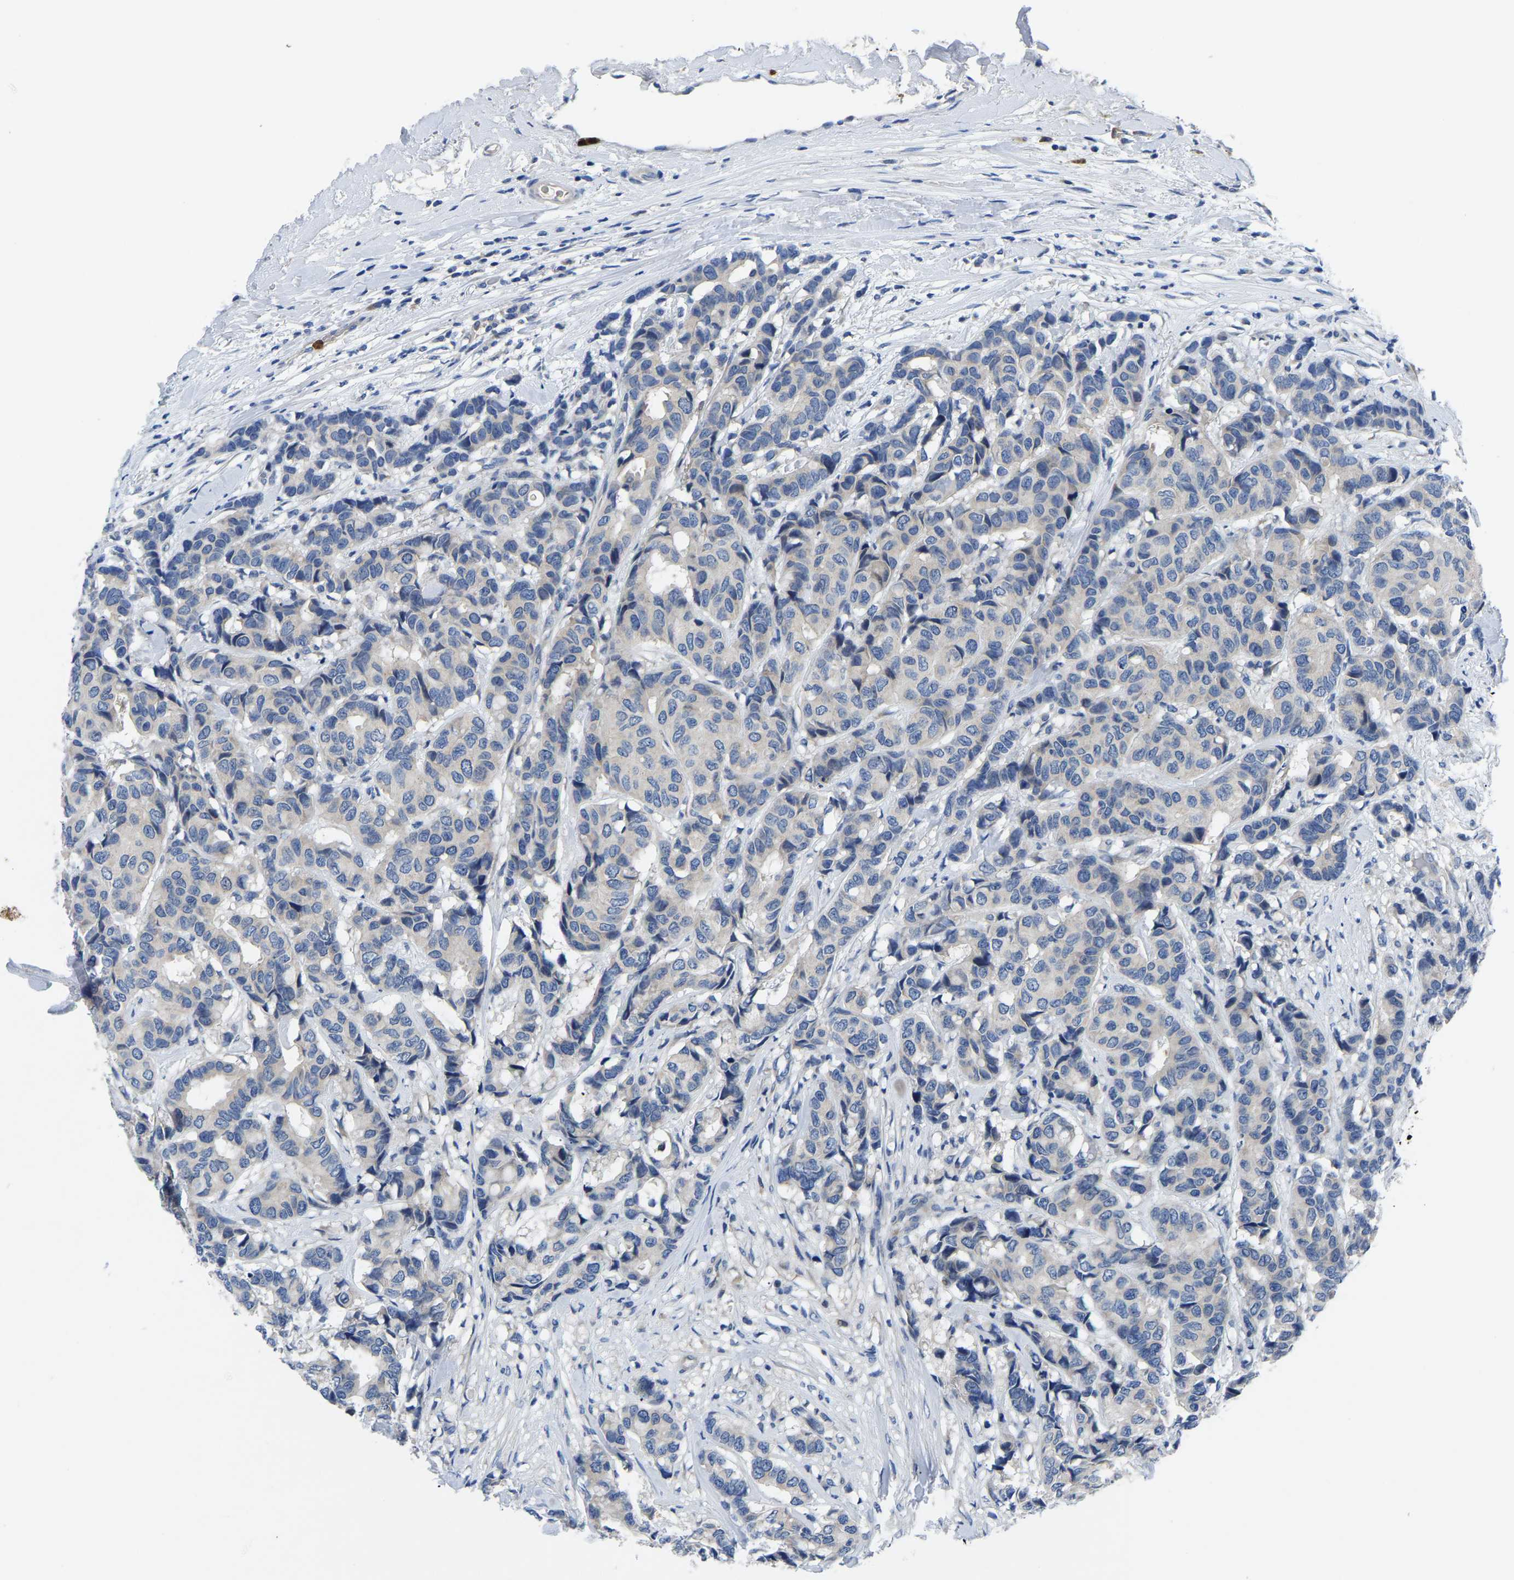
{"staining": {"intensity": "negative", "quantity": "none", "location": "none"}, "tissue": "breast cancer", "cell_type": "Tumor cells", "image_type": "cancer", "snomed": [{"axis": "morphology", "description": "Duct carcinoma"}, {"axis": "topography", "description": "Breast"}], "caption": "Breast cancer (invasive ductal carcinoma) stained for a protein using IHC displays no expression tumor cells.", "gene": "TOR1B", "patient": {"sex": "female", "age": 87}}